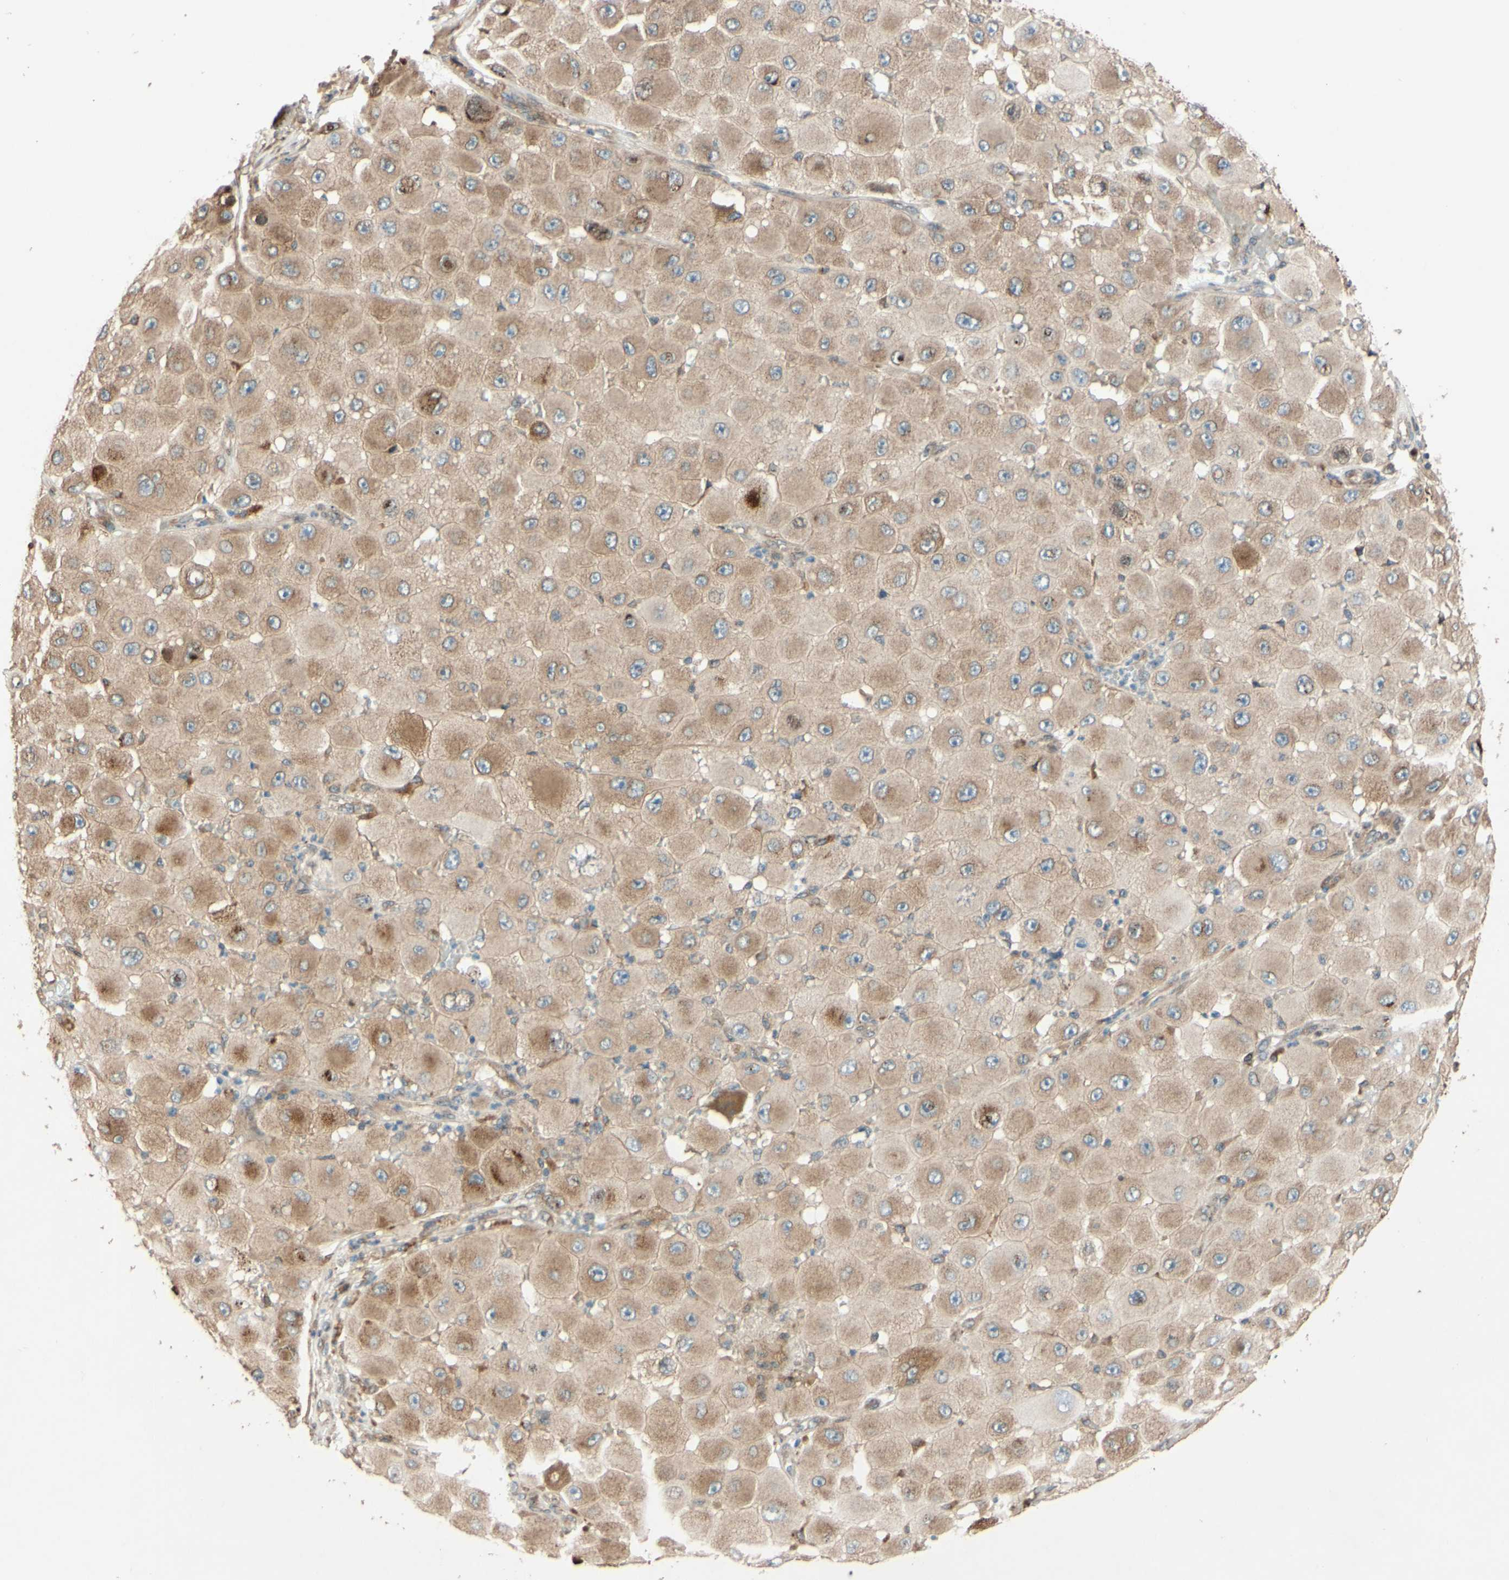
{"staining": {"intensity": "moderate", "quantity": ">75%", "location": "cytoplasmic/membranous"}, "tissue": "melanoma", "cell_type": "Tumor cells", "image_type": "cancer", "snomed": [{"axis": "morphology", "description": "Malignant melanoma, NOS"}, {"axis": "topography", "description": "Skin"}], "caption": "Protein expression analysis of human melanoma reveals moderate cytoplasmic/membranous expression in approximately >75% of tumor cells. (Stains: DAB (3,3'-diaminobenzidine) in brown, nuclei in blue, Microscopy: brightfield microscopy at high magnification).", "gene": "PTPRU", "patient": {"sex": "female", "age": 81}}